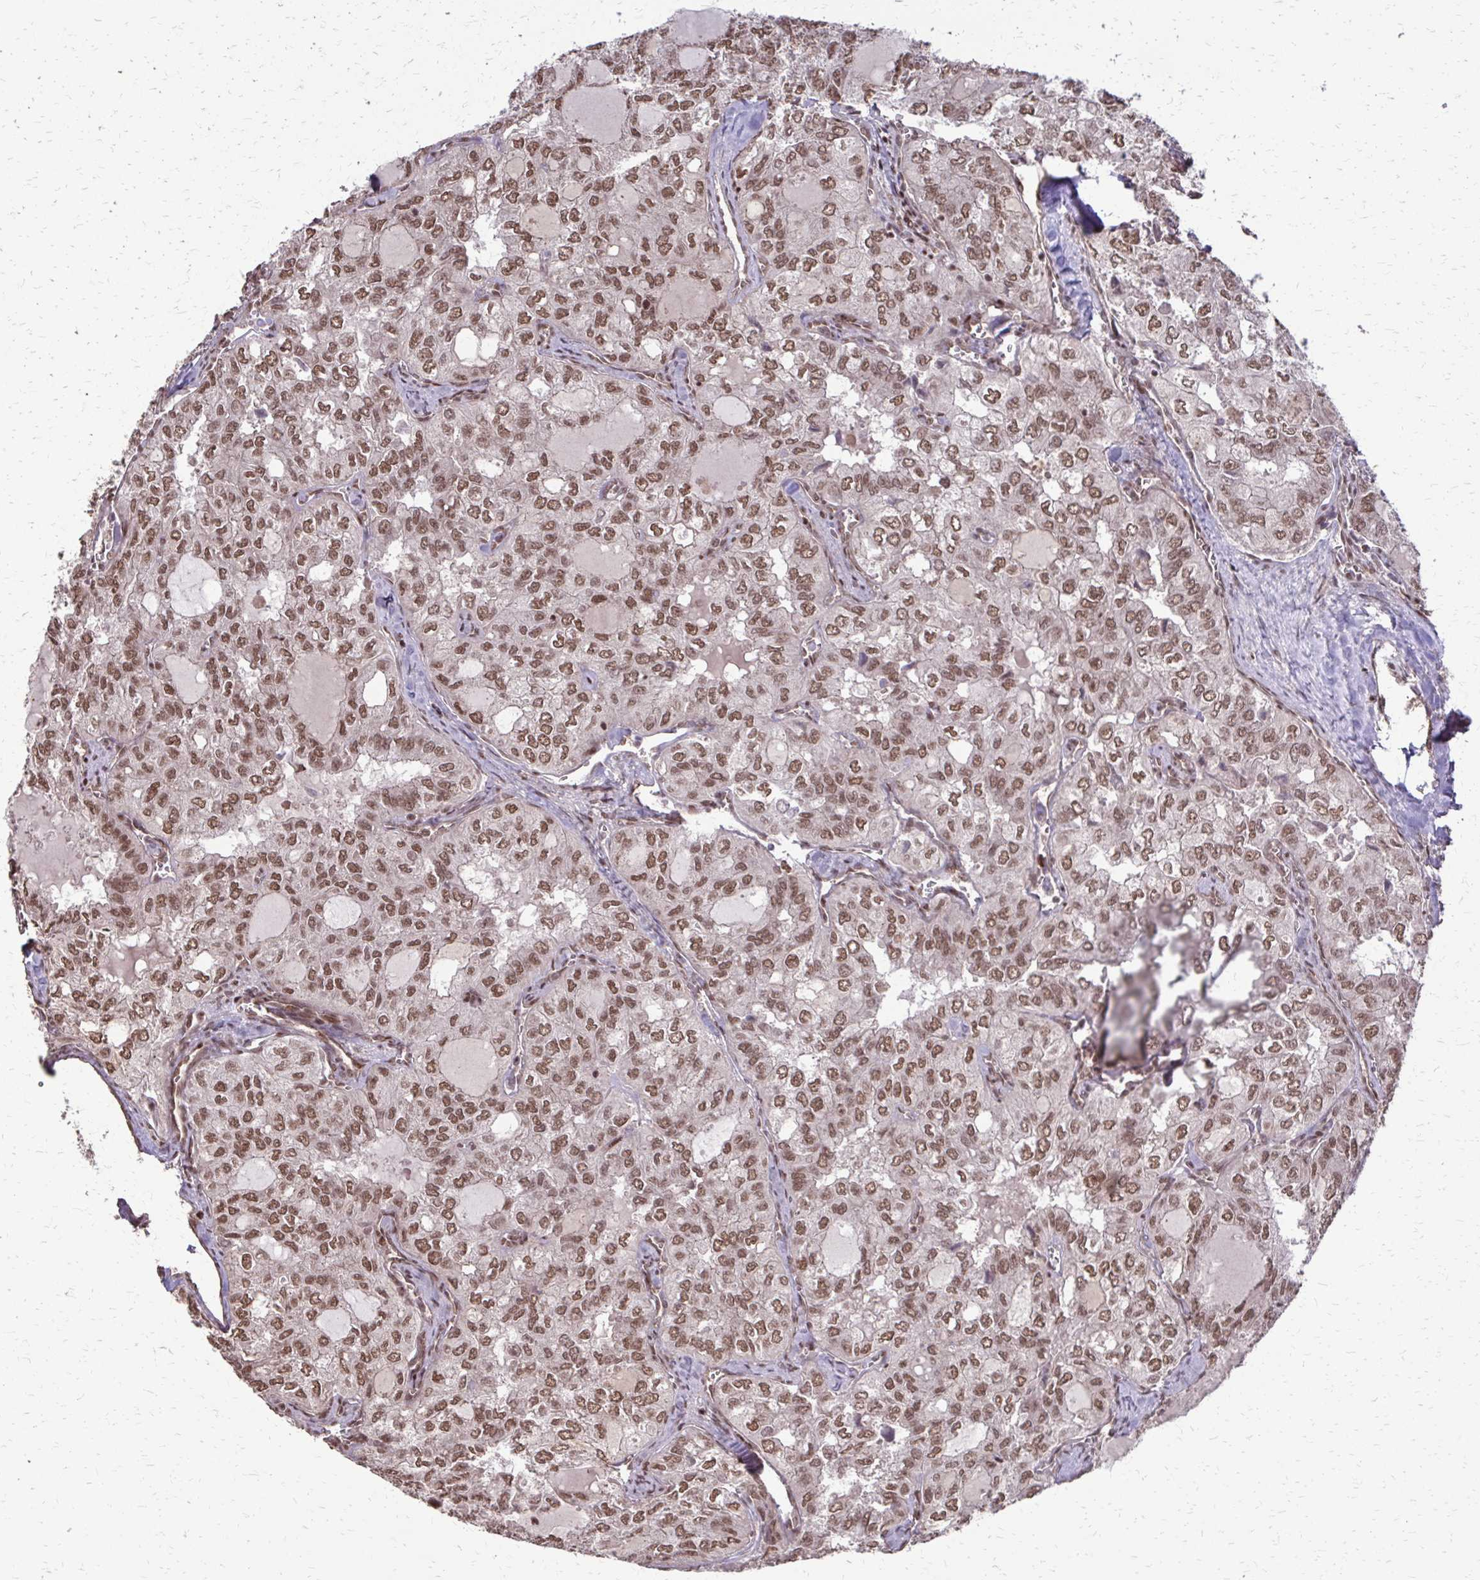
{"staining": {"intensity": "moderate", "quantity": ">75%", "location": "nuclear"}, "tissue": "thyroid cancer", "cell_type": "Tumor cells", "image_type": "cancer", "snomed": [{"axis": "morphology", "description": "Follicular adenoma carcinoma, NOS"}, {"axis": "topography", "description": "Thyroid gland"}], "caption": "Immunohistochemical staining of thyroid follicular adenoma carcinoma exhibits moderate nuclear protein positivity in about >75% of tumor cells.", "gene": "SS18", "patient": {"sex": "male", "age": 75}}